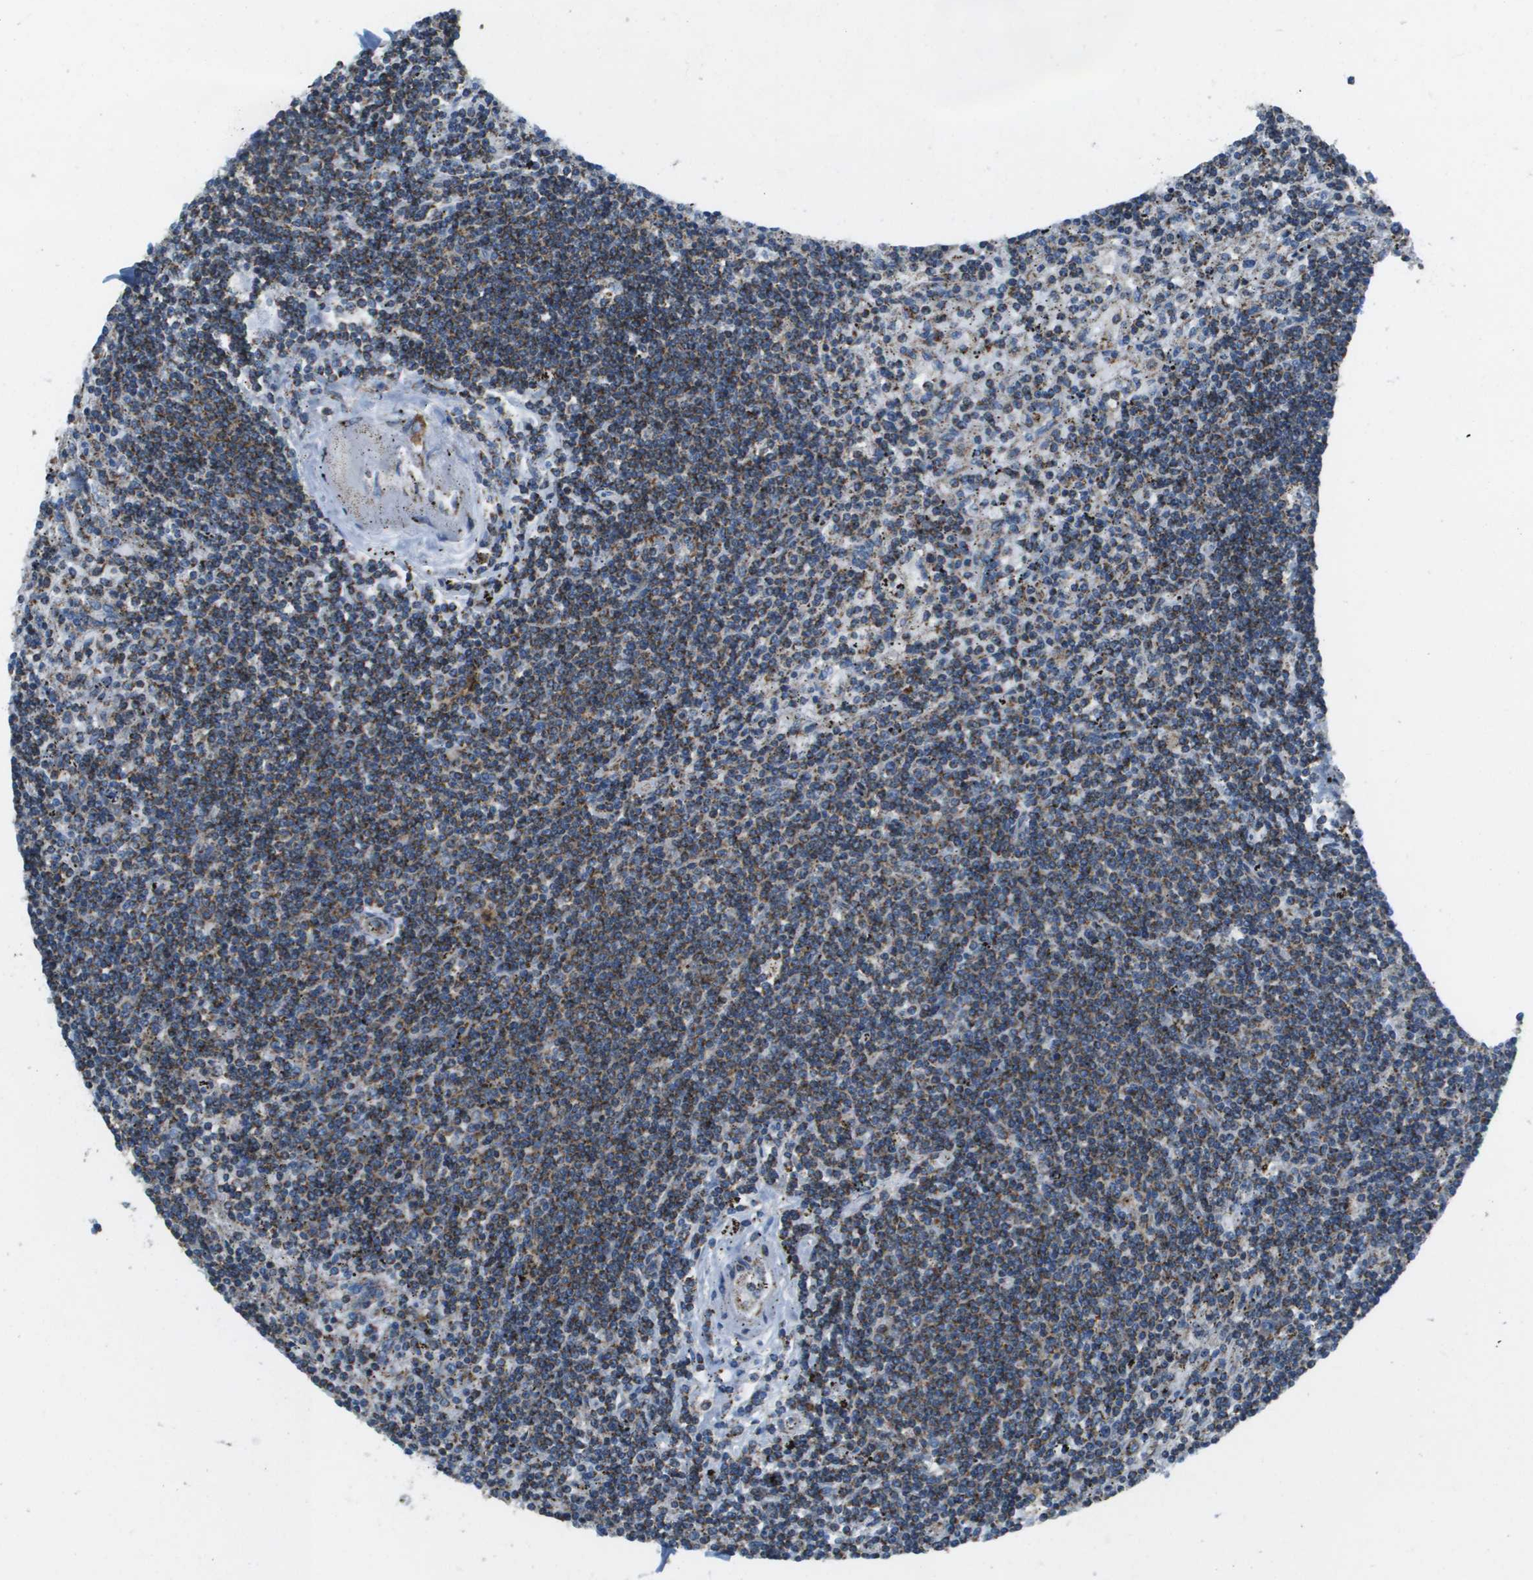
{"staining": {"intensity": "moderate", "quantity": ">75%", "location": "cytoplasmic/membranous"}, "tissue": "lymphoma", "cell_type": "Tumor cells", "image_type": "cancer", "snomed": [{"axis": "morphology", "description": "Malignant lymphoma, non-Hodgkin's type, Low grade"}, {"axis": "topography", "description": "Spleen"}], "caption": "Lymphoma was stained to show a protein in brown. There is medium levels of moderate cytoplasmic/membranous positivity in approximately >75% of tumor cells.", "gene": "TAOK3", "patient": {"sex": "male", "age": 76}}